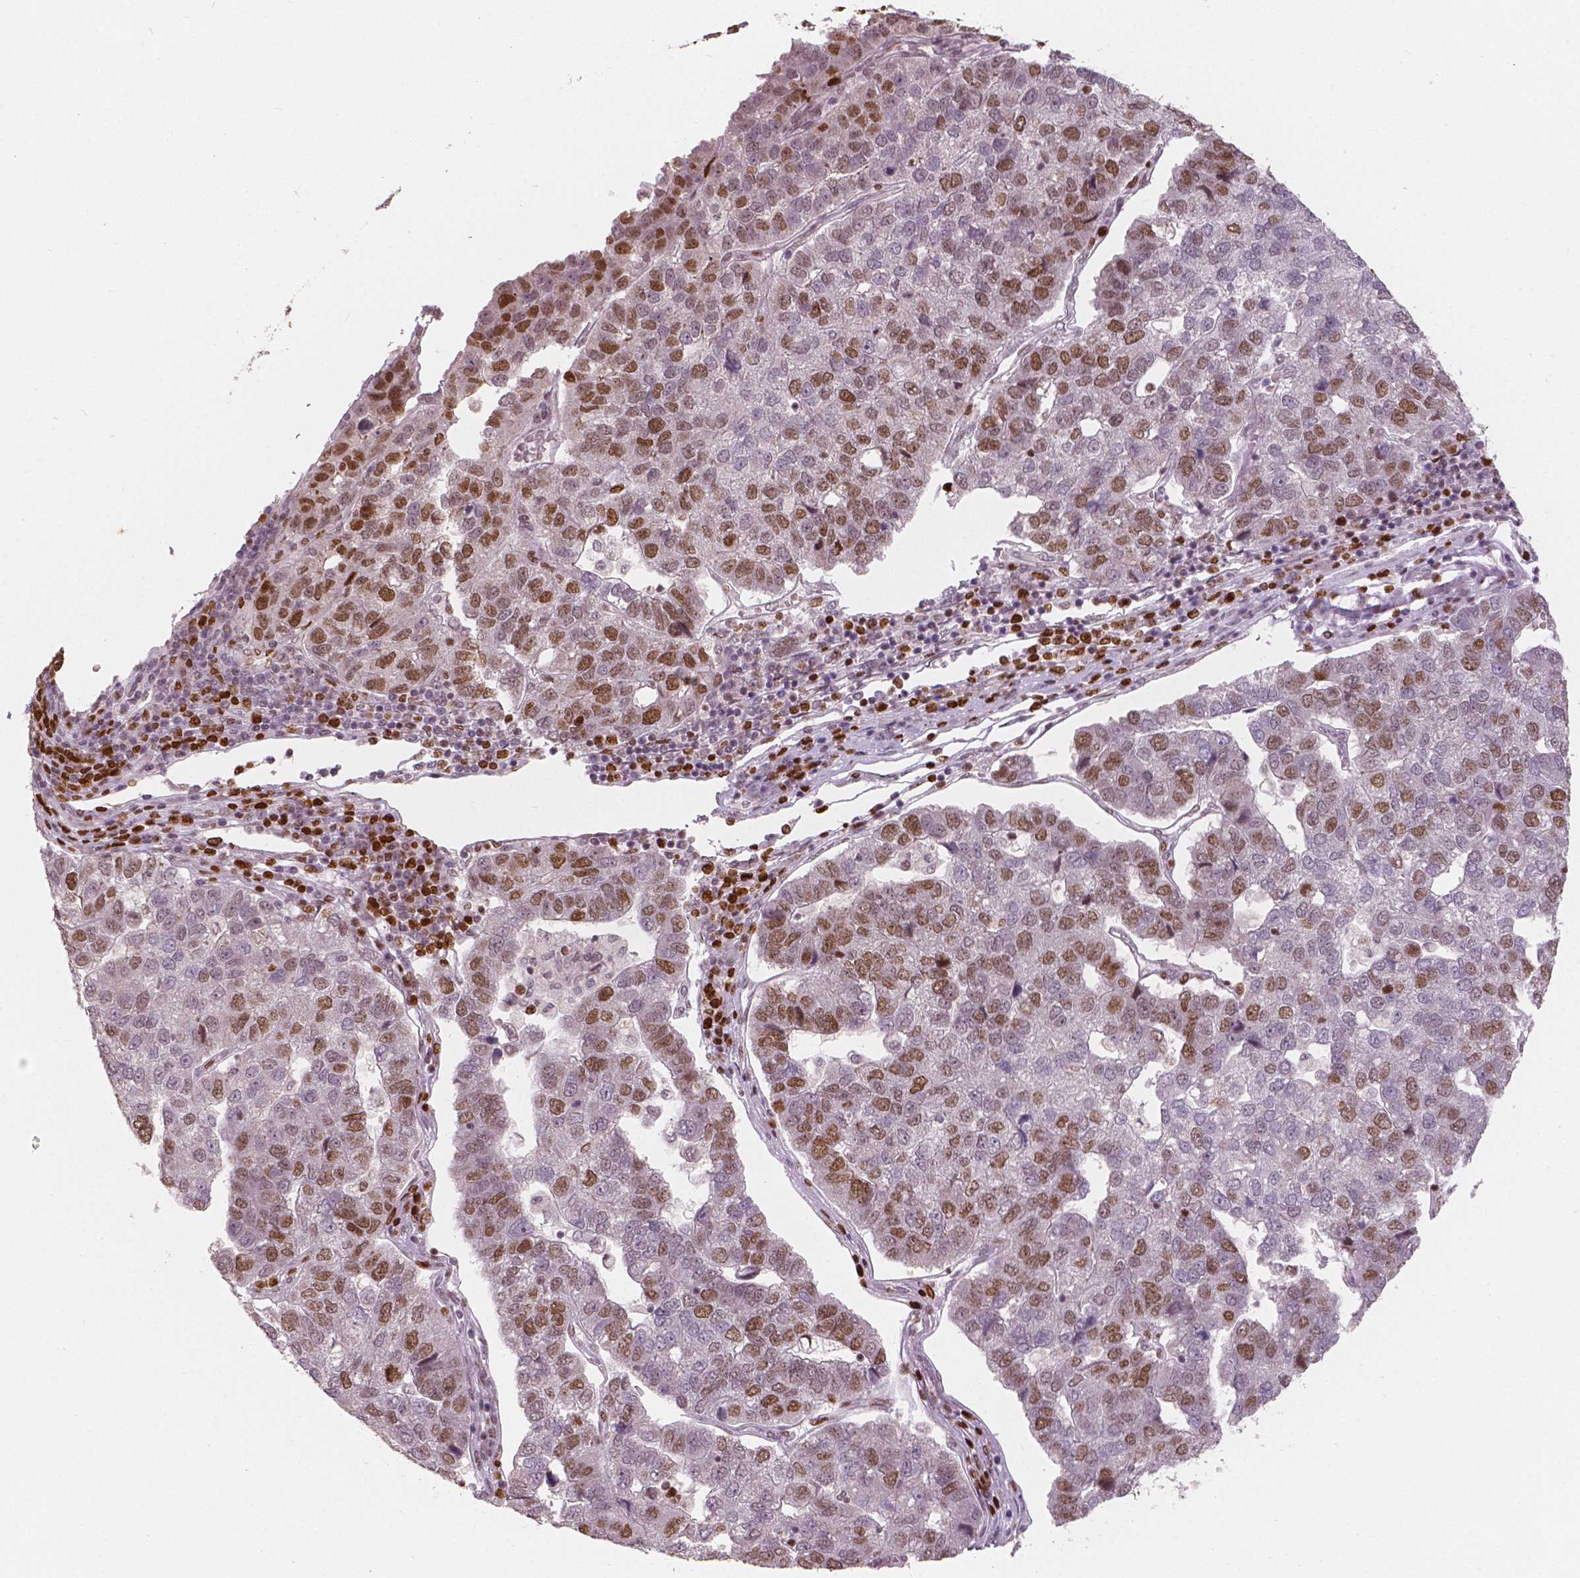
{"staining": {"intensity": "moderate", "quantity": "25%-75%", "location": "nuclear"}, "tissue": "pancreatic cancer", "cell_type": "Tumor cells", "image_type": "cancer", "snomed": [{"axis": "morphology", "description": "Adenocarcinoma, NOS"}, {"axis": "topography", "description": "Pancreas"}], "caption": "Protein positivity by immunohistochemistry (IHC) displays moderate nuclear positivity in about 25%-75% of tumor cells in adenocarcinoma (pancreatic). (Stains: DAB in brown, nuclei in blue, Microscopy: brightfield microscopy at high magnification).", "gene": "NSD2", "patient": {"sex": "female", "age": 61}}